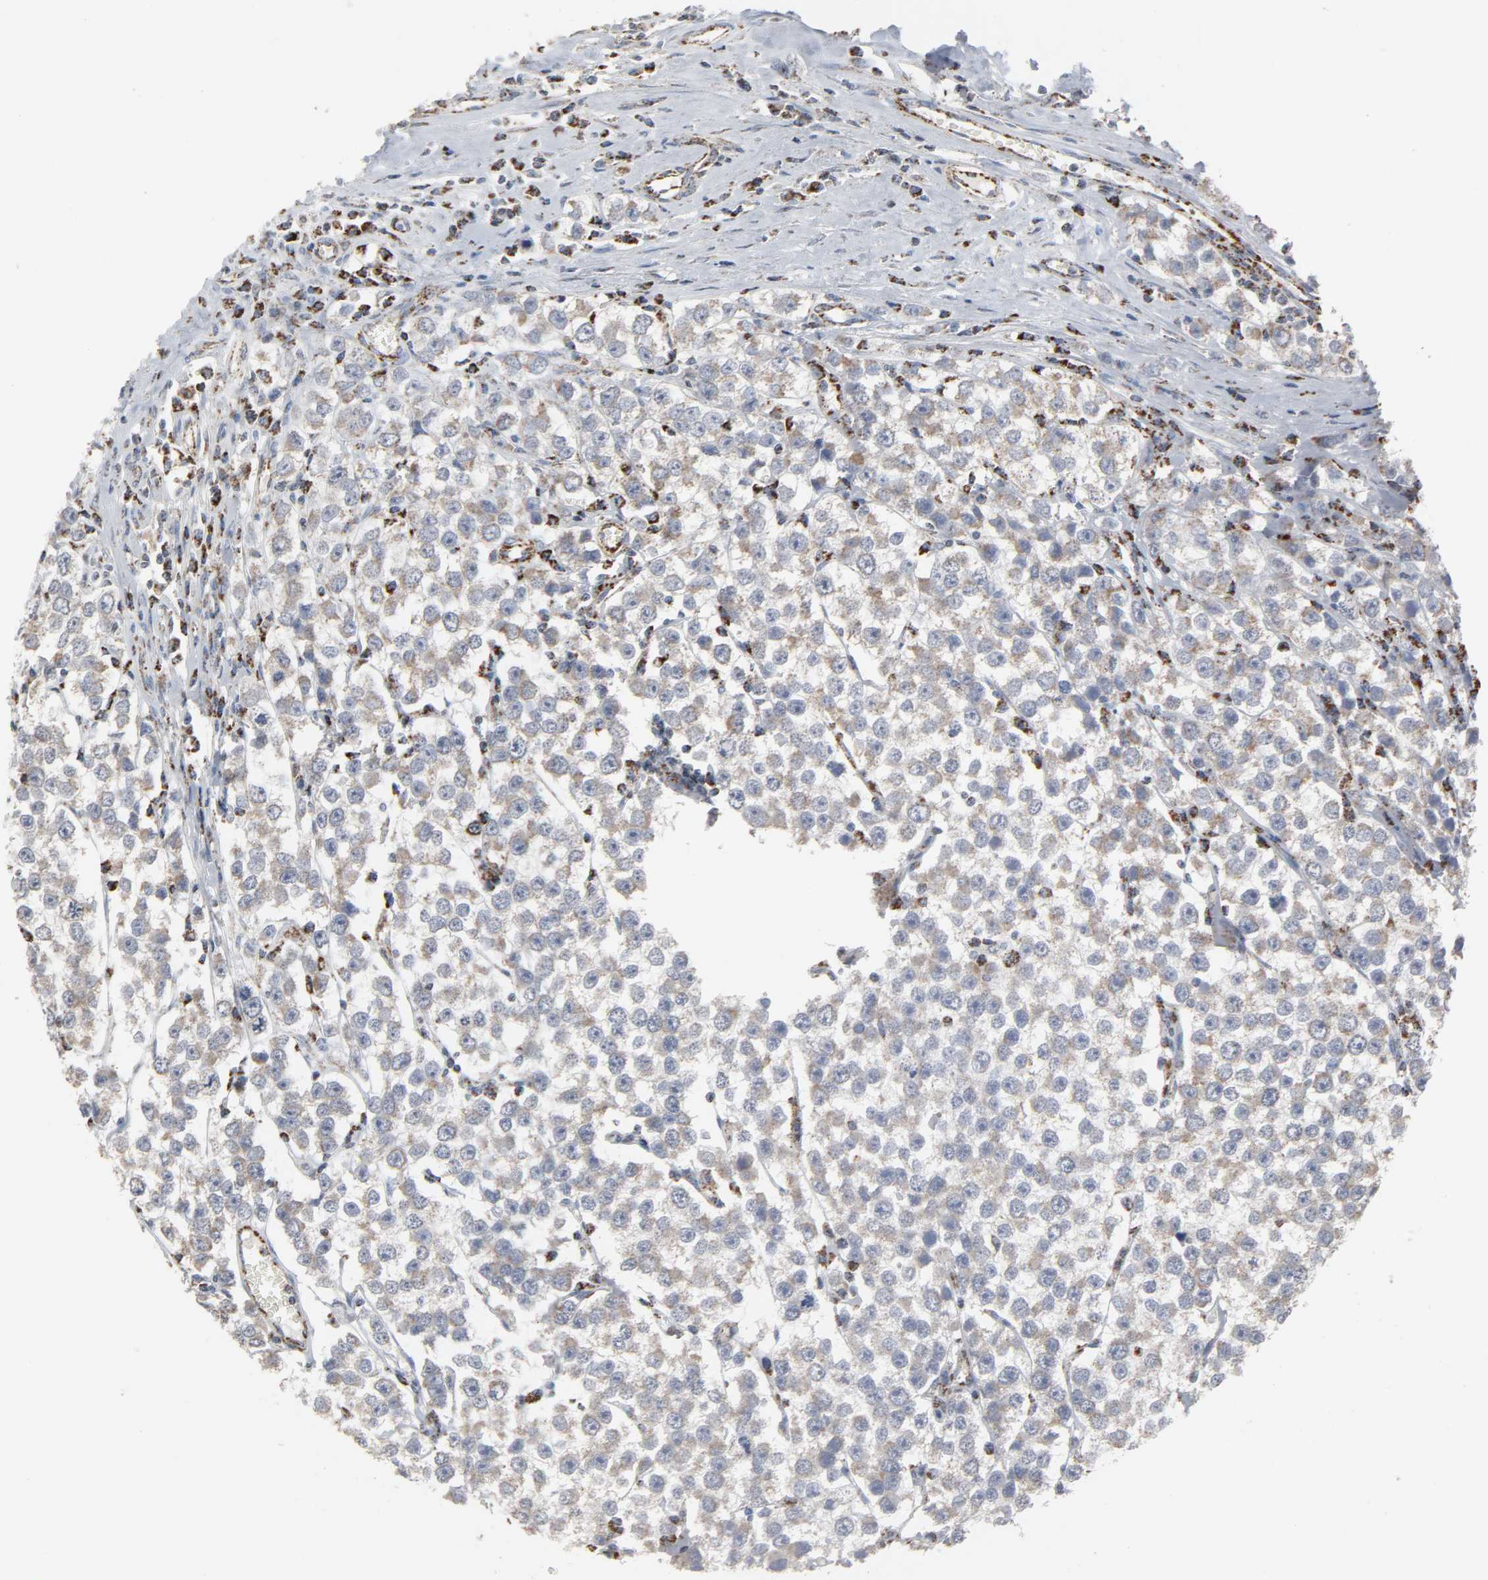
{"staining": {"intensity": "weak", "quantity": "25%-75%", "location": "cytoplasmic/membranous"}, "tissue": "testis cancer", "cell_type": "Tumor cells", "image_type": "cancer", "snomed": [{"axis": "morphology", "description": "Seminoma, NOS"}, {"axis": "morphology", "description": "Carcinoma, Embryonal, NOS"}, {"axis": "topography", "description": "Testis"}], "caption": "Embryonal carcinoma (testis) tissue demonstrates weak cytoplasmic/membranous staining in about 25%-75% of tumor cells, visualized by immunohistochemistry.", "gene": "ACAT1", "patient": {"sex": "male", "age": 52}}